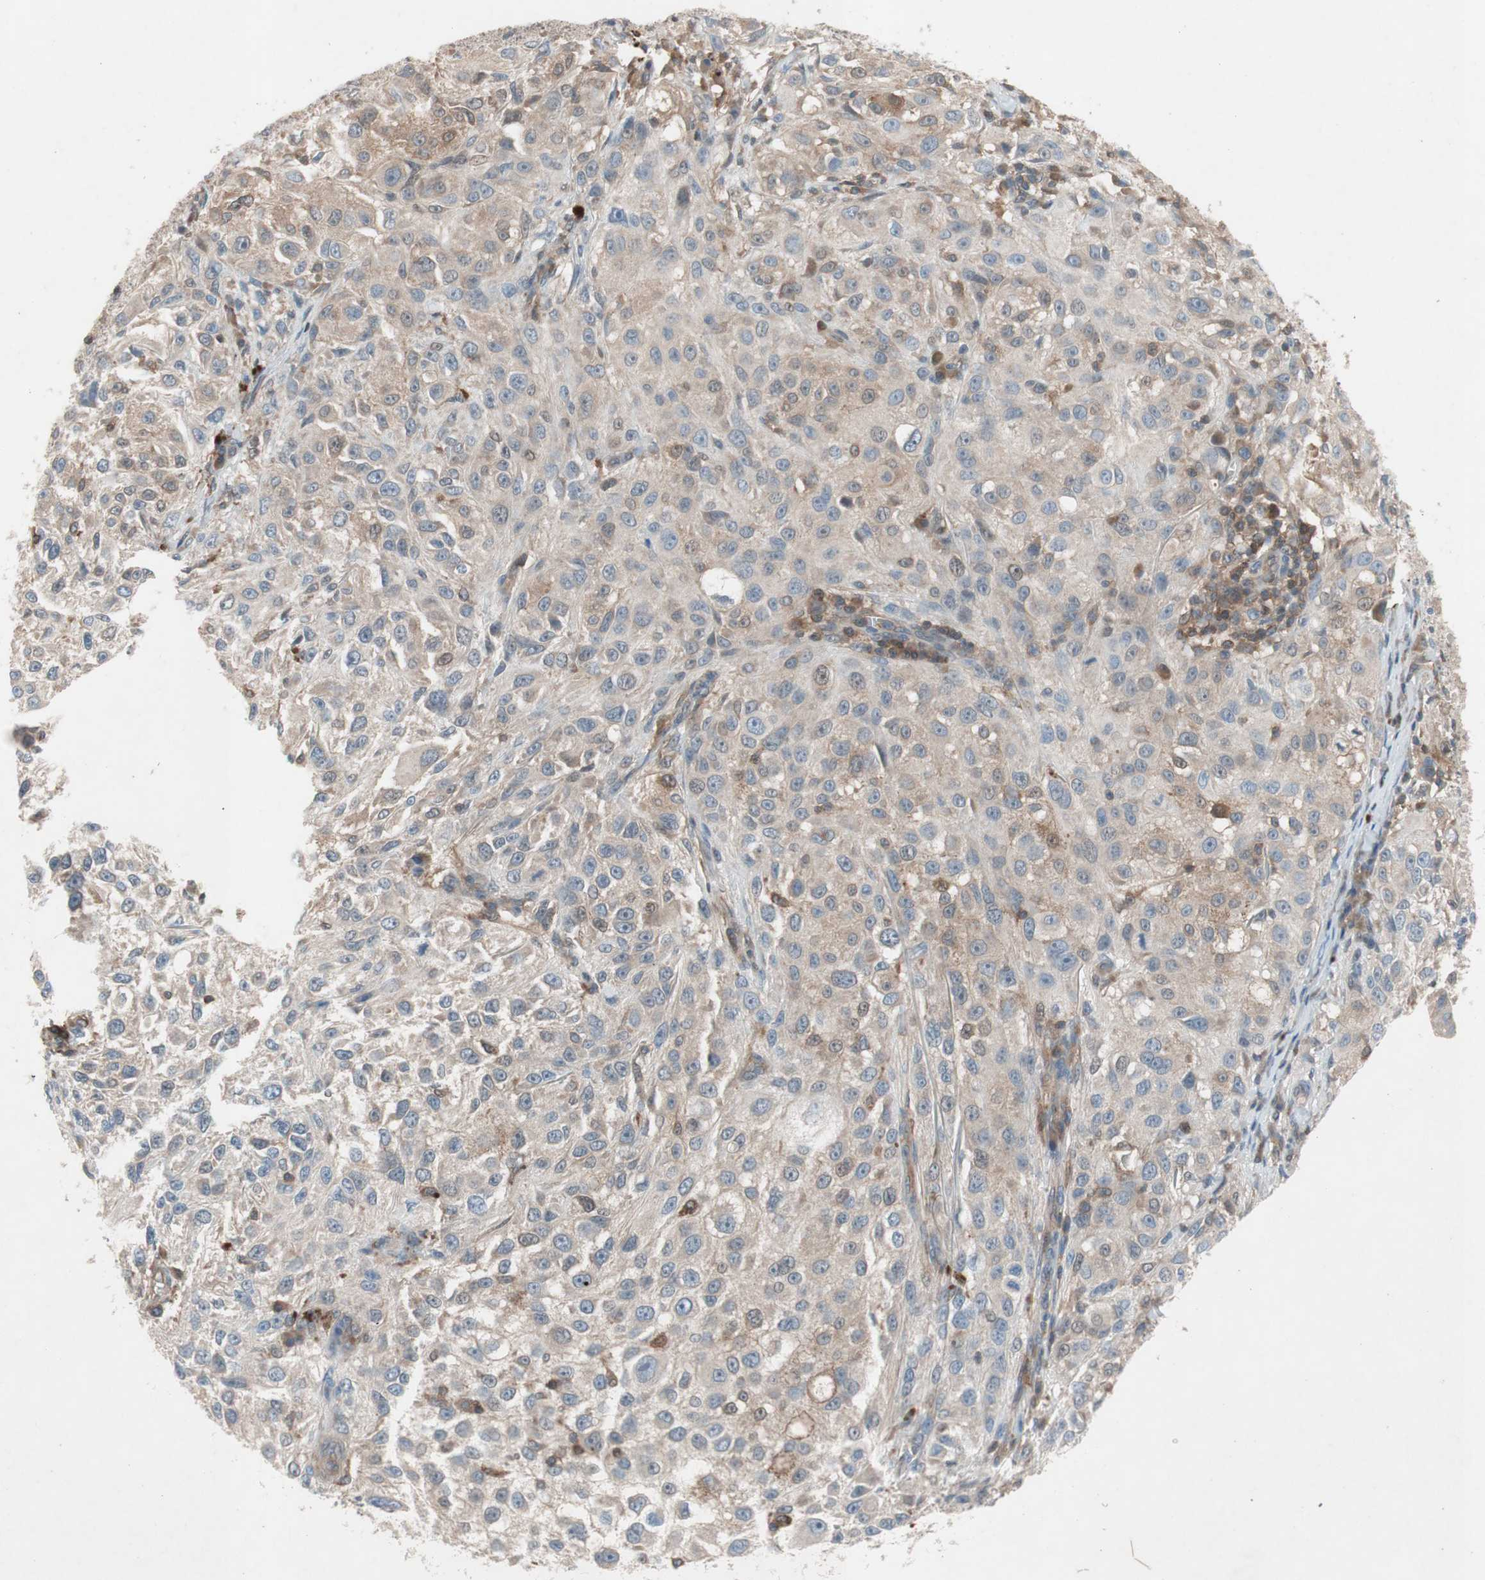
{"staining": {"intensity": "negative", "quantity": "none", "location": "none"}, "tissue": "melanoma", "cell_type": "Tumor cells", "image_type": "cancer", "snomed": [{"axis": "morphology", "description": "Necrosis, NOS"}, {"axis": "morphology", "description": "Malignant melanoma, NOS"}, {"axis": "topography", "description": "Skin"}], "caption": "Melanoma was stained to show a protein in brown. There is no significant positivity in tumor cells.", "gene": "GALT", "patient": {"sex": "female", "age": 87}}